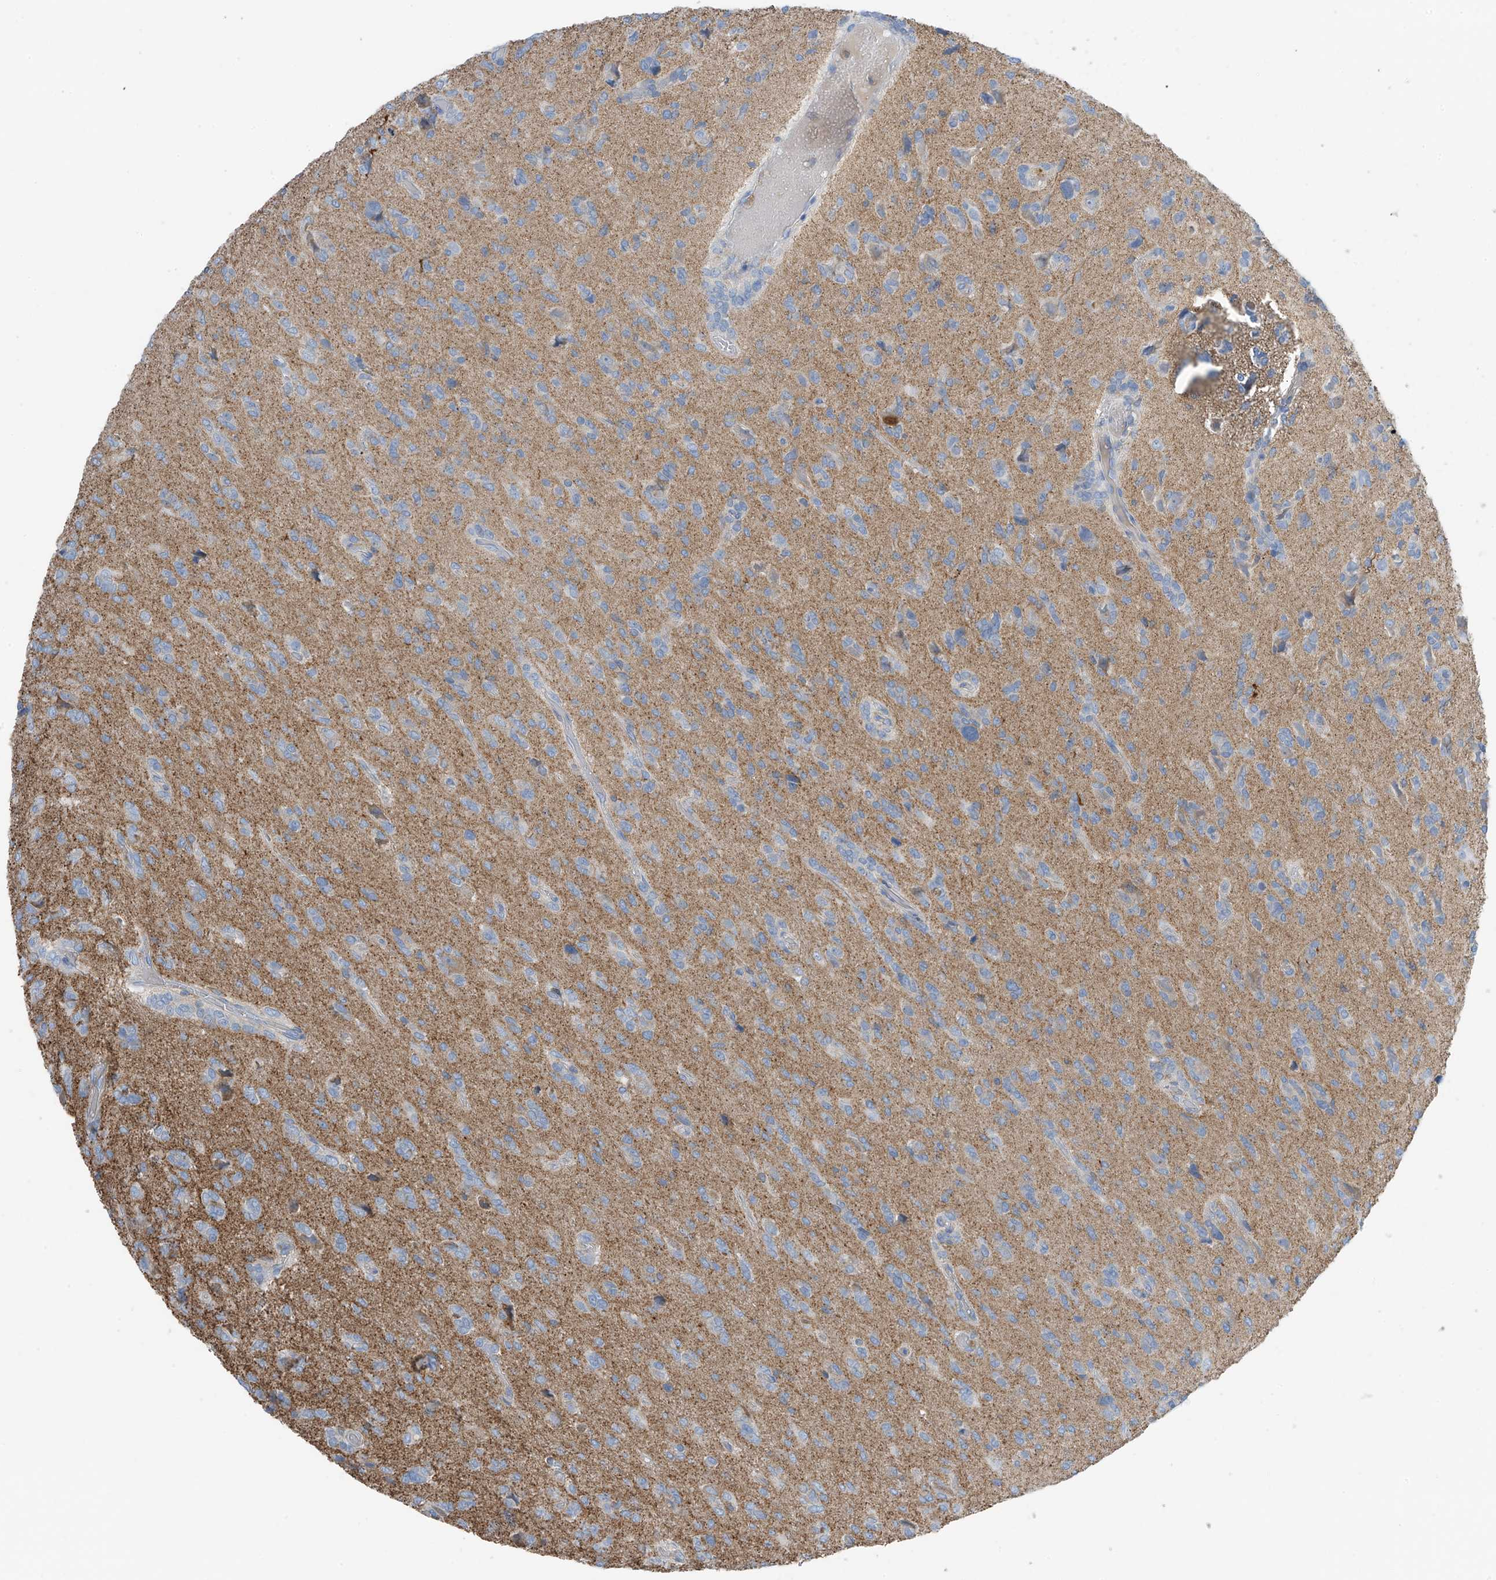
{"staining": {"intensity": "negative", "quantity": "none", "location": "none"}, "tissue": "glioma", "cell_type": "Tumor cells", "image_type": "cancer", "snomed": [{"axis": "morphology", "description": "Glioma, malignant, High grade"}, {"axis": "topography", "description": "Brain"}], "caption": "IHC histopathology image of human glioma stained for a protein (brown), which shows no positivity in tumor cells.", "gene": "NALCN", "patient": {"sex": "female", "age": 59}}